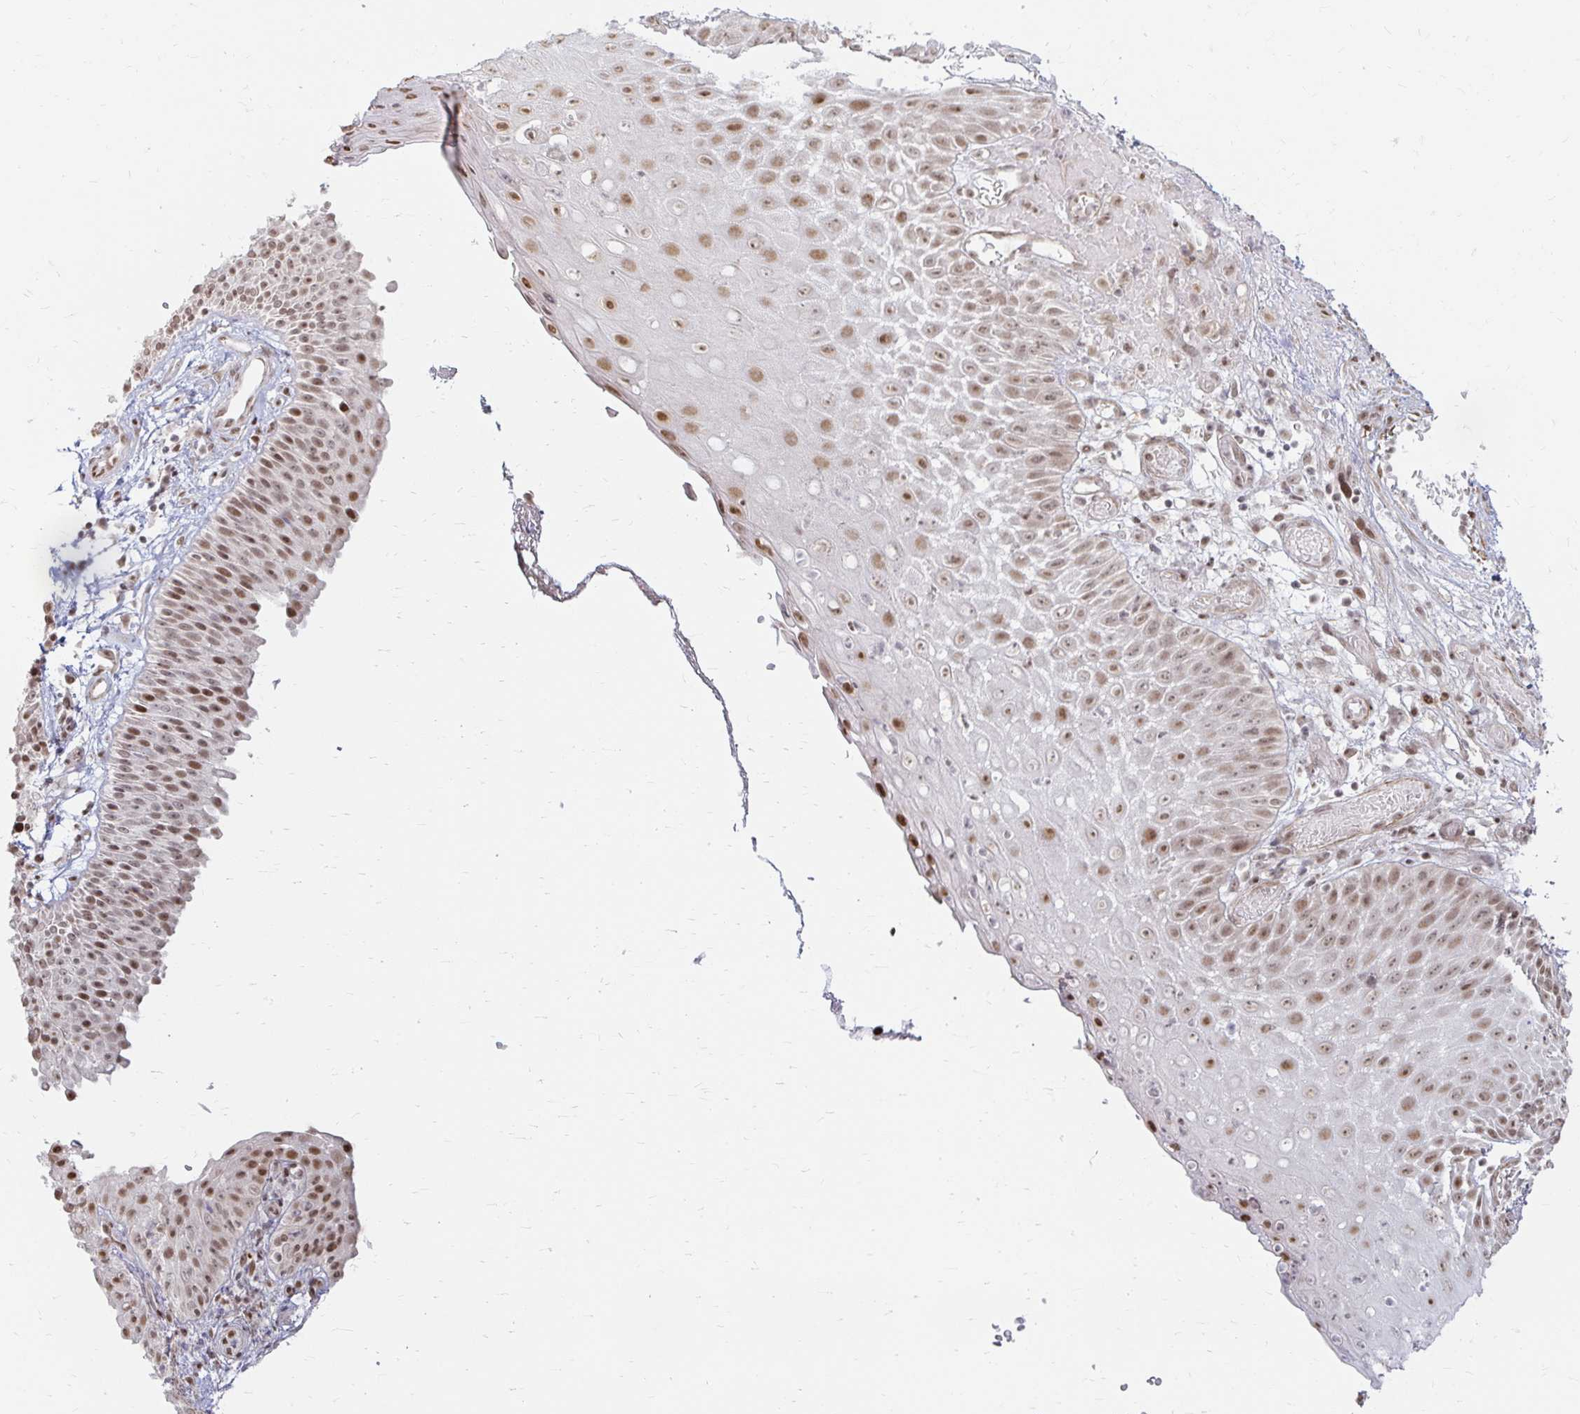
{"staining": {"intensity": "moderate", "quantity": ">75%", "location": "nuclear"}, "tissue": "nasopharynx", "cell_type": "Respiratory epithelial cells", "image_type": "normal", "snomed": [{"axis": "morphology", "description": "Normal tissue, NOS"}, {"axis": "morphology", "description": "Inflammation, NOS"}, {"axis": "topography", "description": "Nasopharynx"}], "caption": "The histopathology image displays immunohistochemical staining of normal nasopharynx. There is moderate nuclear staining is appreciated in about >75% of respiratory epithelial cells.", "gene": "HNRNPU", "patient": {"sex": "male", "age": 54}}